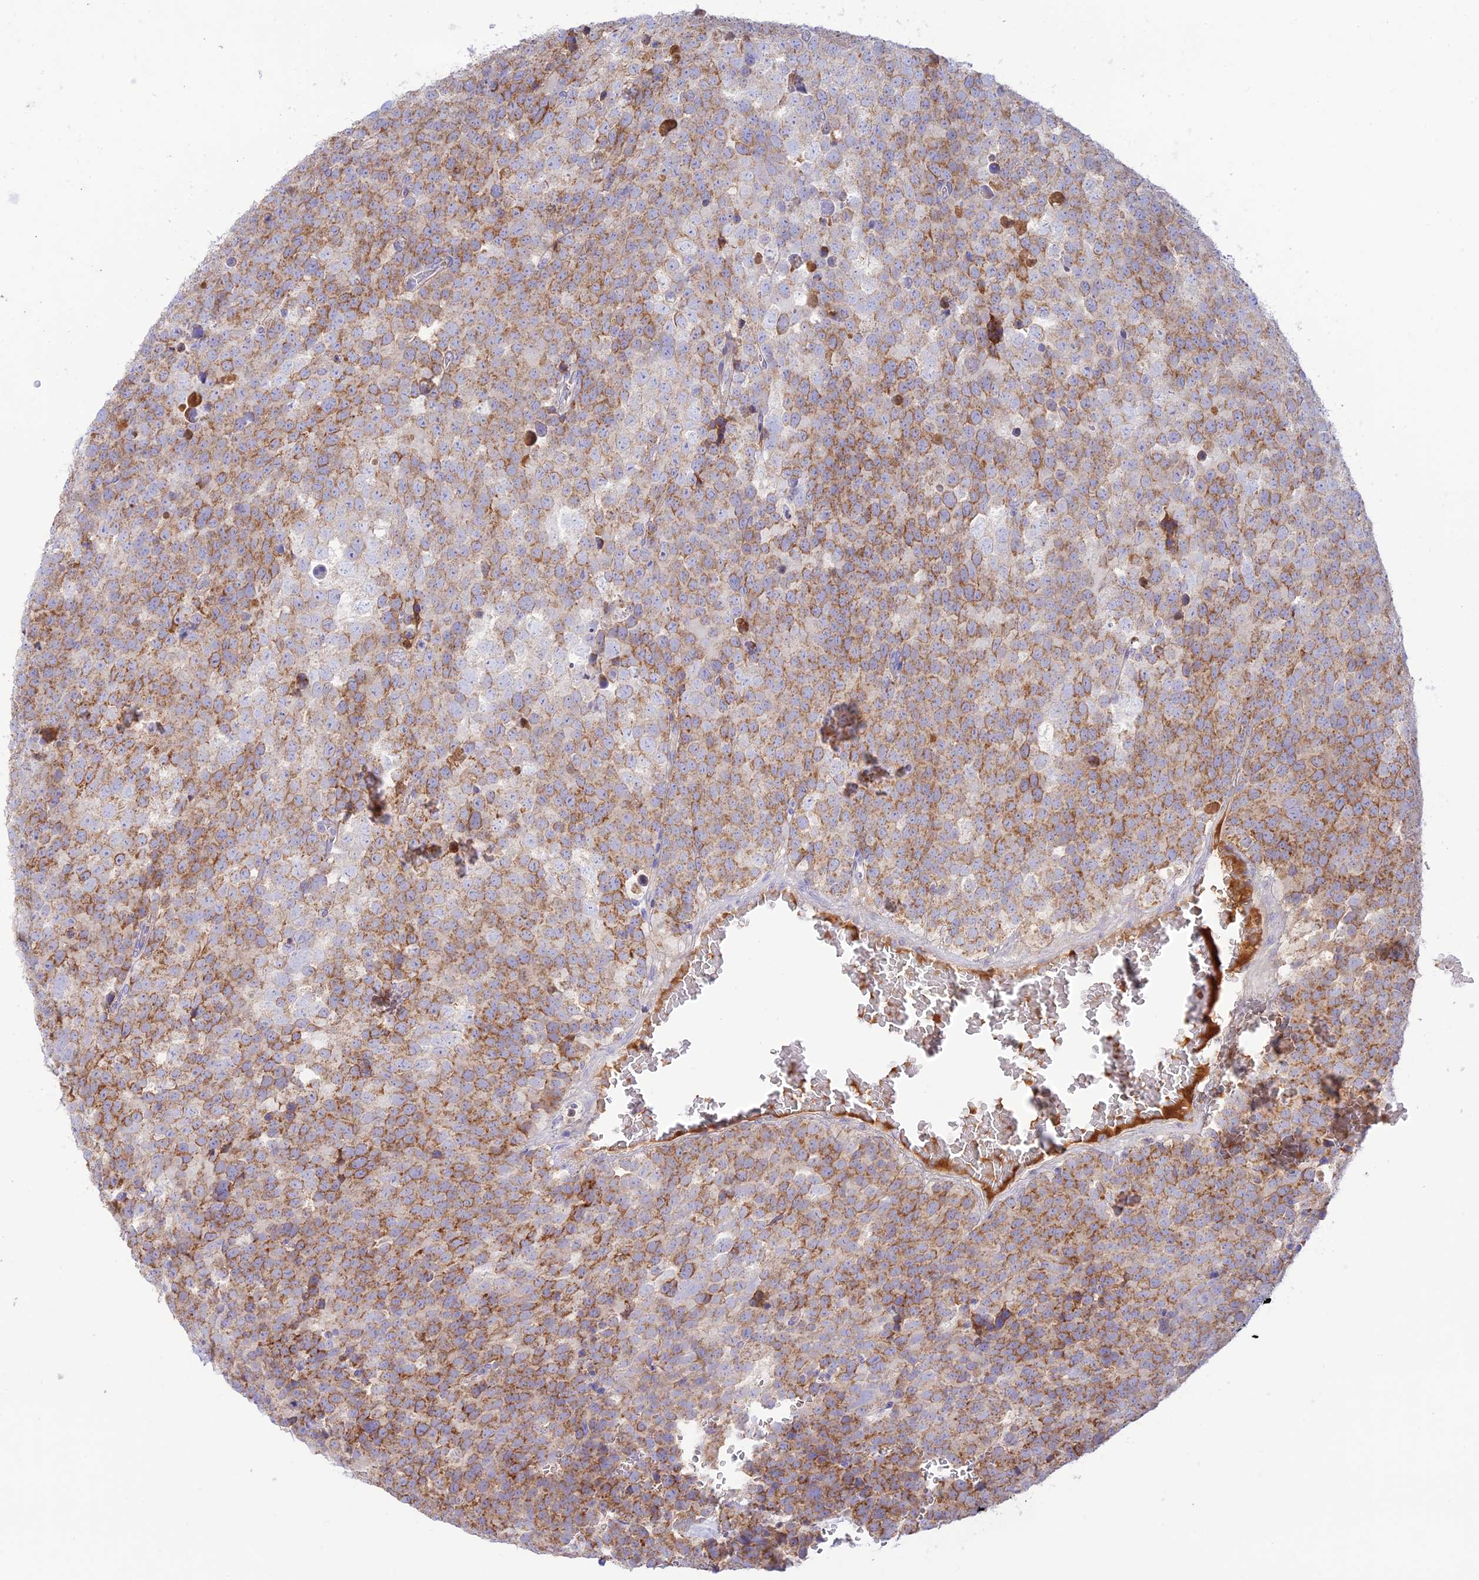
{"staining": {"intensity": "moderate", "quantity": ">75%", "location": "cytoplasmic/membranous"}, "tissue": "testis cancer", "cell_type": "Tumor cells", "image_type": "cancer", "snomed": [{"axis": "morphology", "description": "Seminoma, NOS"}, {"axis": "topography", "description": "Testis"}], "caption": "Testis cancer tissue displays moderate cytoplasmic/membranous expression in approximately >75% of tumor cells, visualized by immunohistochemistry. Using DAB (3,3'-diaminobenzidine) (brown) and hematoxylin (blue) stains, captured at high magnification using brightfield microscopy.", "gene": "NLRP9", "patient": {"sex": "male", "age": 71}}